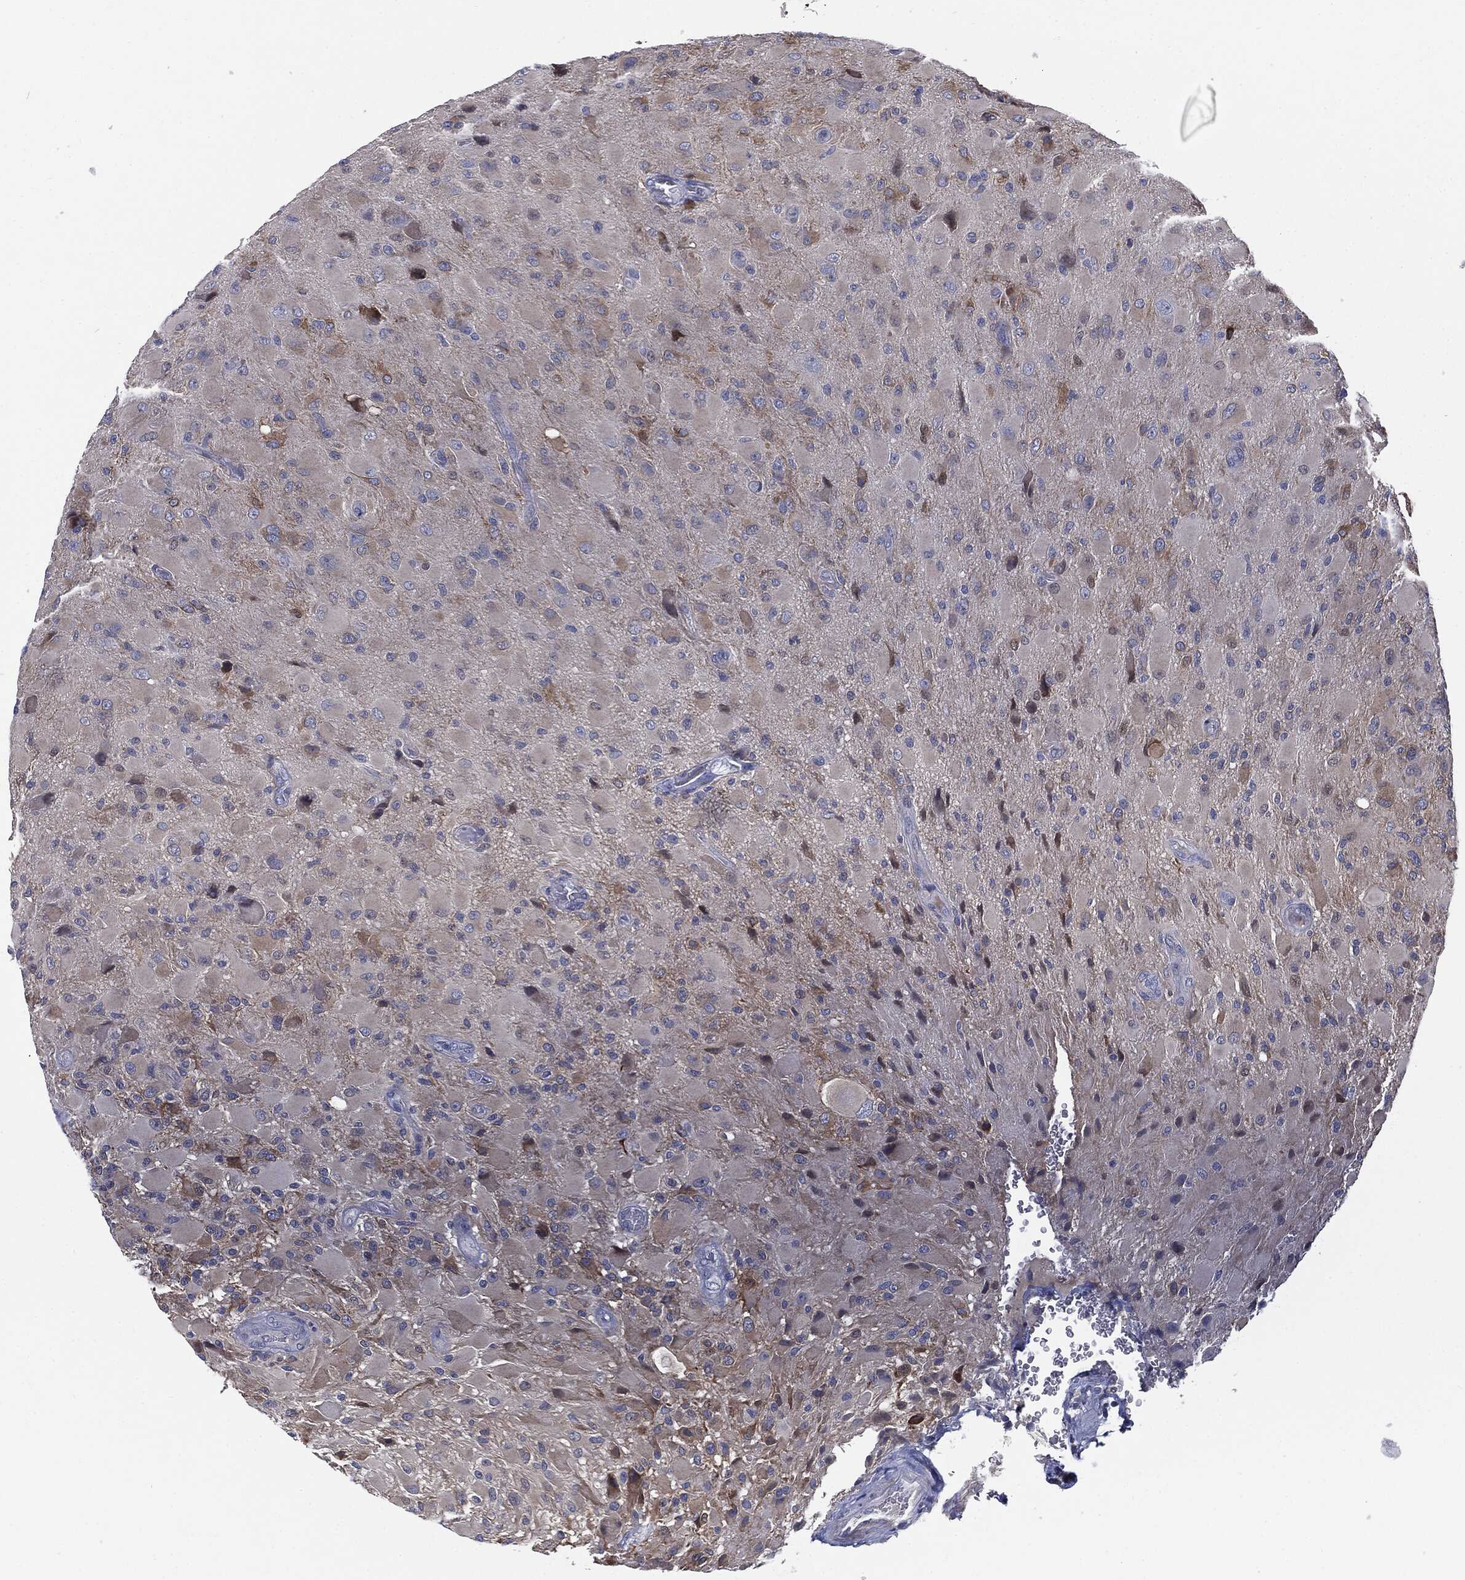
{"staining": {"intensity": "negative", "quantity": "none", "location": "none"}, "tissue": "glioma", "cell_type": "Tumor cells", "image_type": "cancer", "snomed": [{"axis": "morphology", "description": "Glioma, malignant, High grade"}, {"axis": "topography", "description": "Cerebral cortex"}], "caption": "Glioma was stained to show a protein in brown. There is no significant staining in tumor cells.", "gene": "KRT5", "patient": {"sex": "male", "age": 35}}